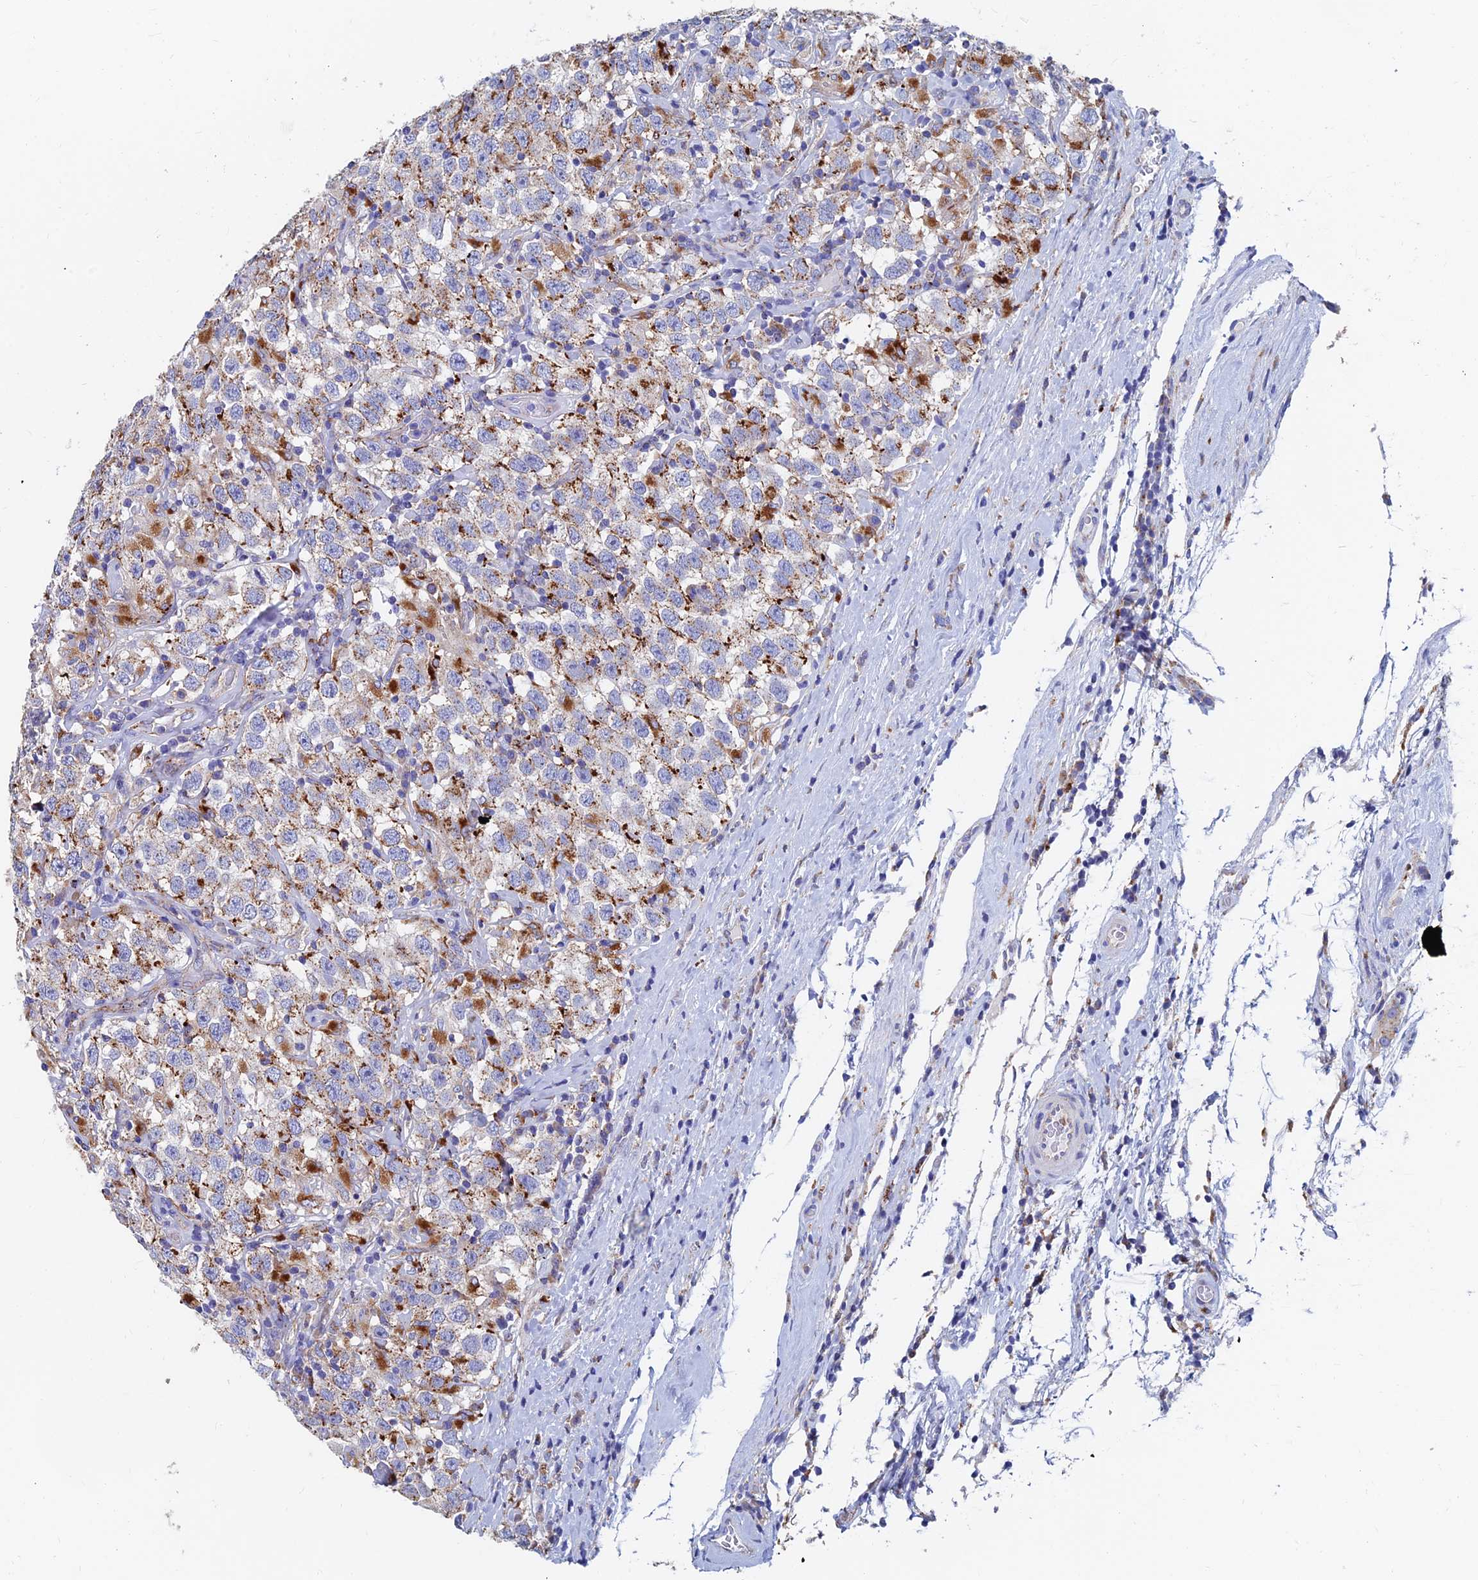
{"staining": {"intensity": "moderate", "quantity": ">75%", "location": "cytoplasmic/membranous"}, "tissue": "testis cancer", "cell_type": "Tumor cells", "image_type": "cancer", "snomed": [{"axis": "morphology", "description": "Seminoma, NOS"}, {"axis": "topography", "description": "Testis"}], "caption": "A medium amount of moderate cytoplasmic/membranous staining is present in about >75% of tumor cells in testis cancer (seminoma) tissue. (brown staining indicates protein expression, while blue staining denotes nuclei).", "gene": "SPNS1", "patient": {"sex": "male", "age": 41}}